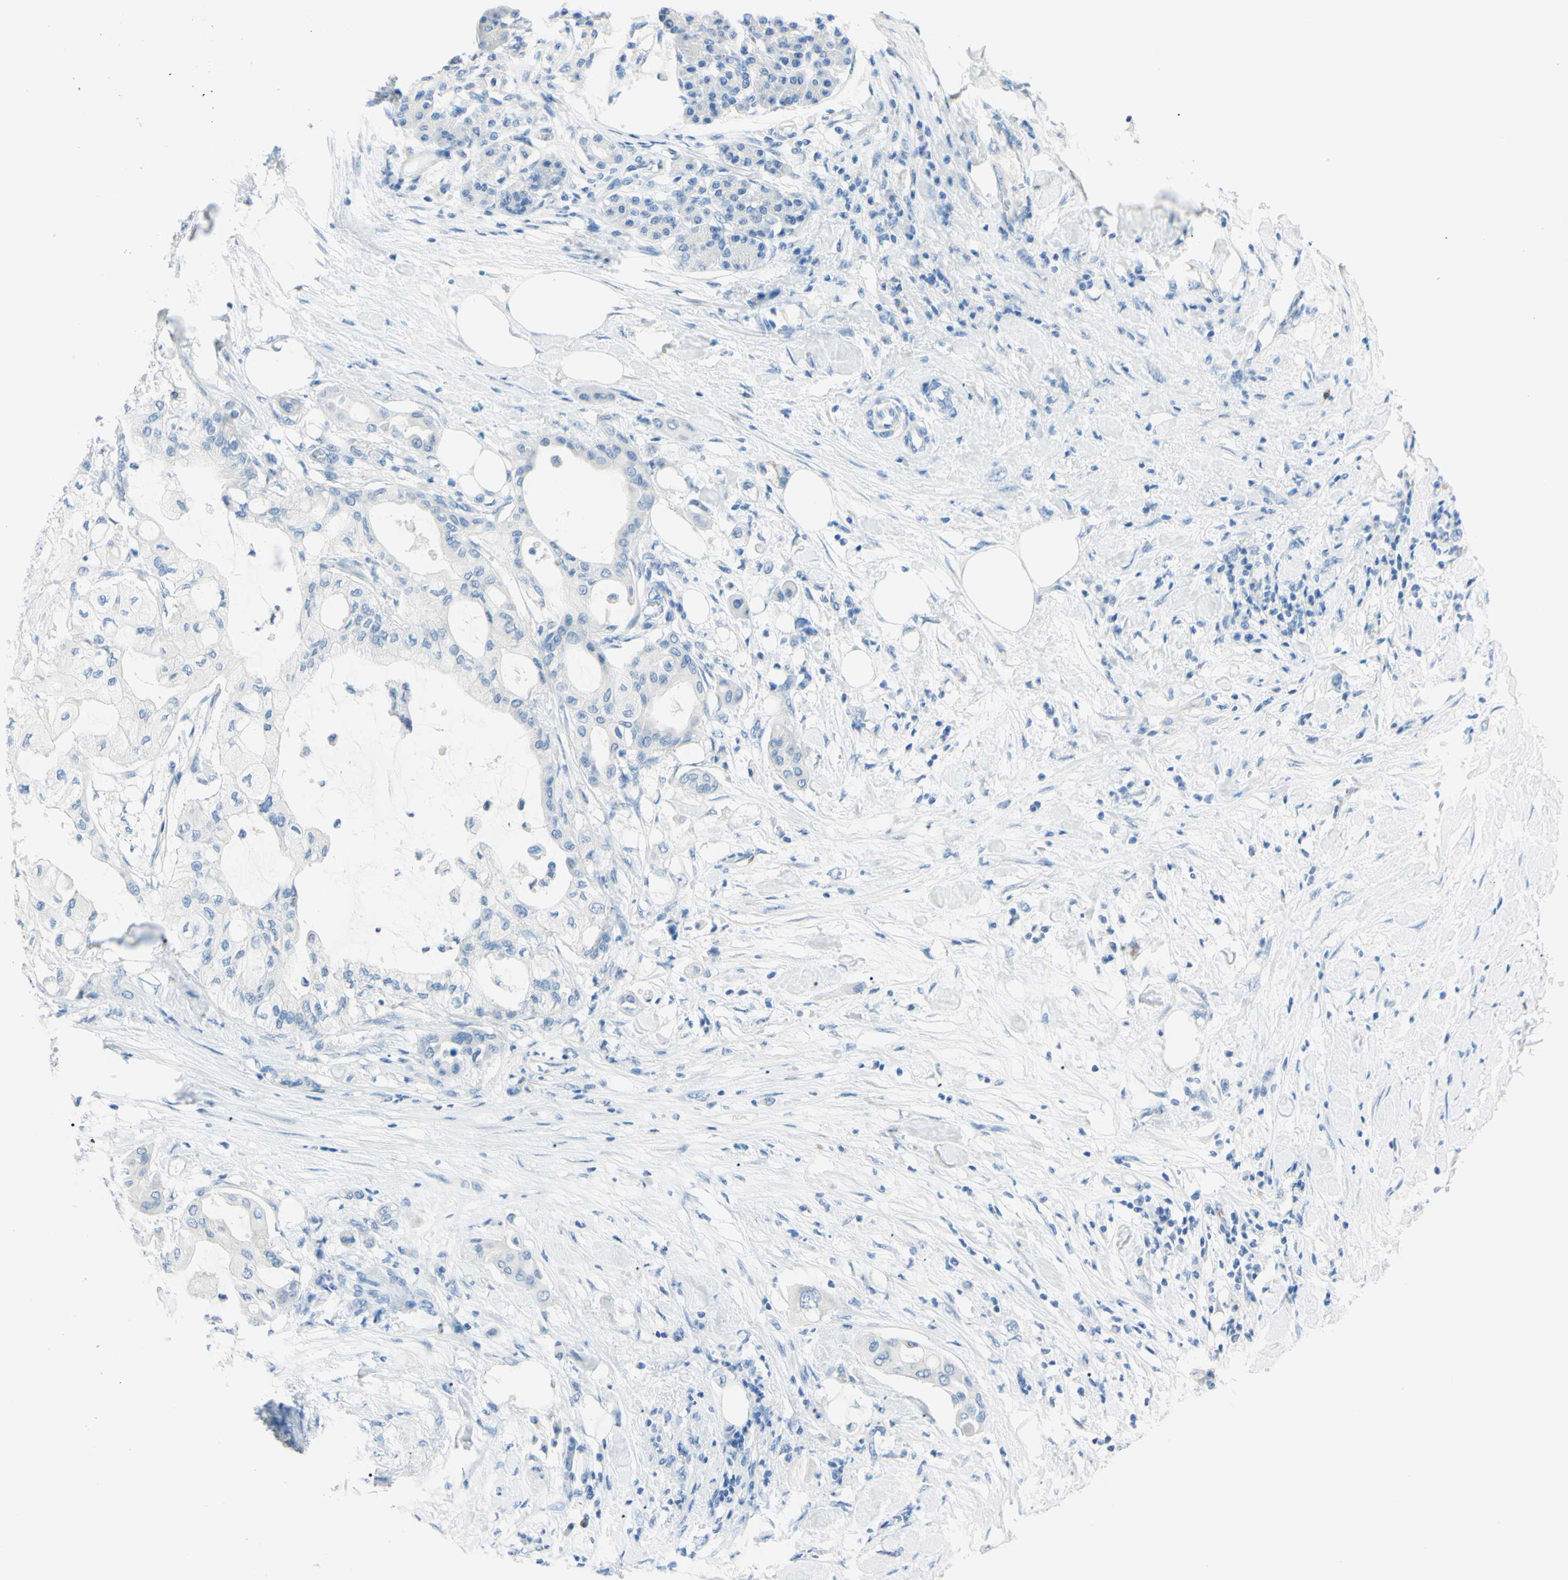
{"staining": {"intensity": "negative", "quantity": "none", "location": "none"}, "tissue": "pancreatic cancer", "cell_type": "Tumor cells", "image_type": "cancer", "snomed": [{"axis": "morphology", "description": "Adenocarcinoma, NOS"}, {"axis": "morphology", "description": "Adenocarcinoma, metastatic, NOS"}, {"axis": "topography", "description": "Lymph node"}, {"axis": "topography", "description": "Pancreas"}, {"axis": "topography", "description": "Duodenum"}], "caption": "High magnification brightfield microscopy of pancreatic cancer stained with DAB (3,3'-diaminobenzidine) (brown) and counterstained with hematoxylin (blue): tumor cells show no significant positivity.", "gene": "FOLH1", "patient": {"sex": "female", "age": 64}}